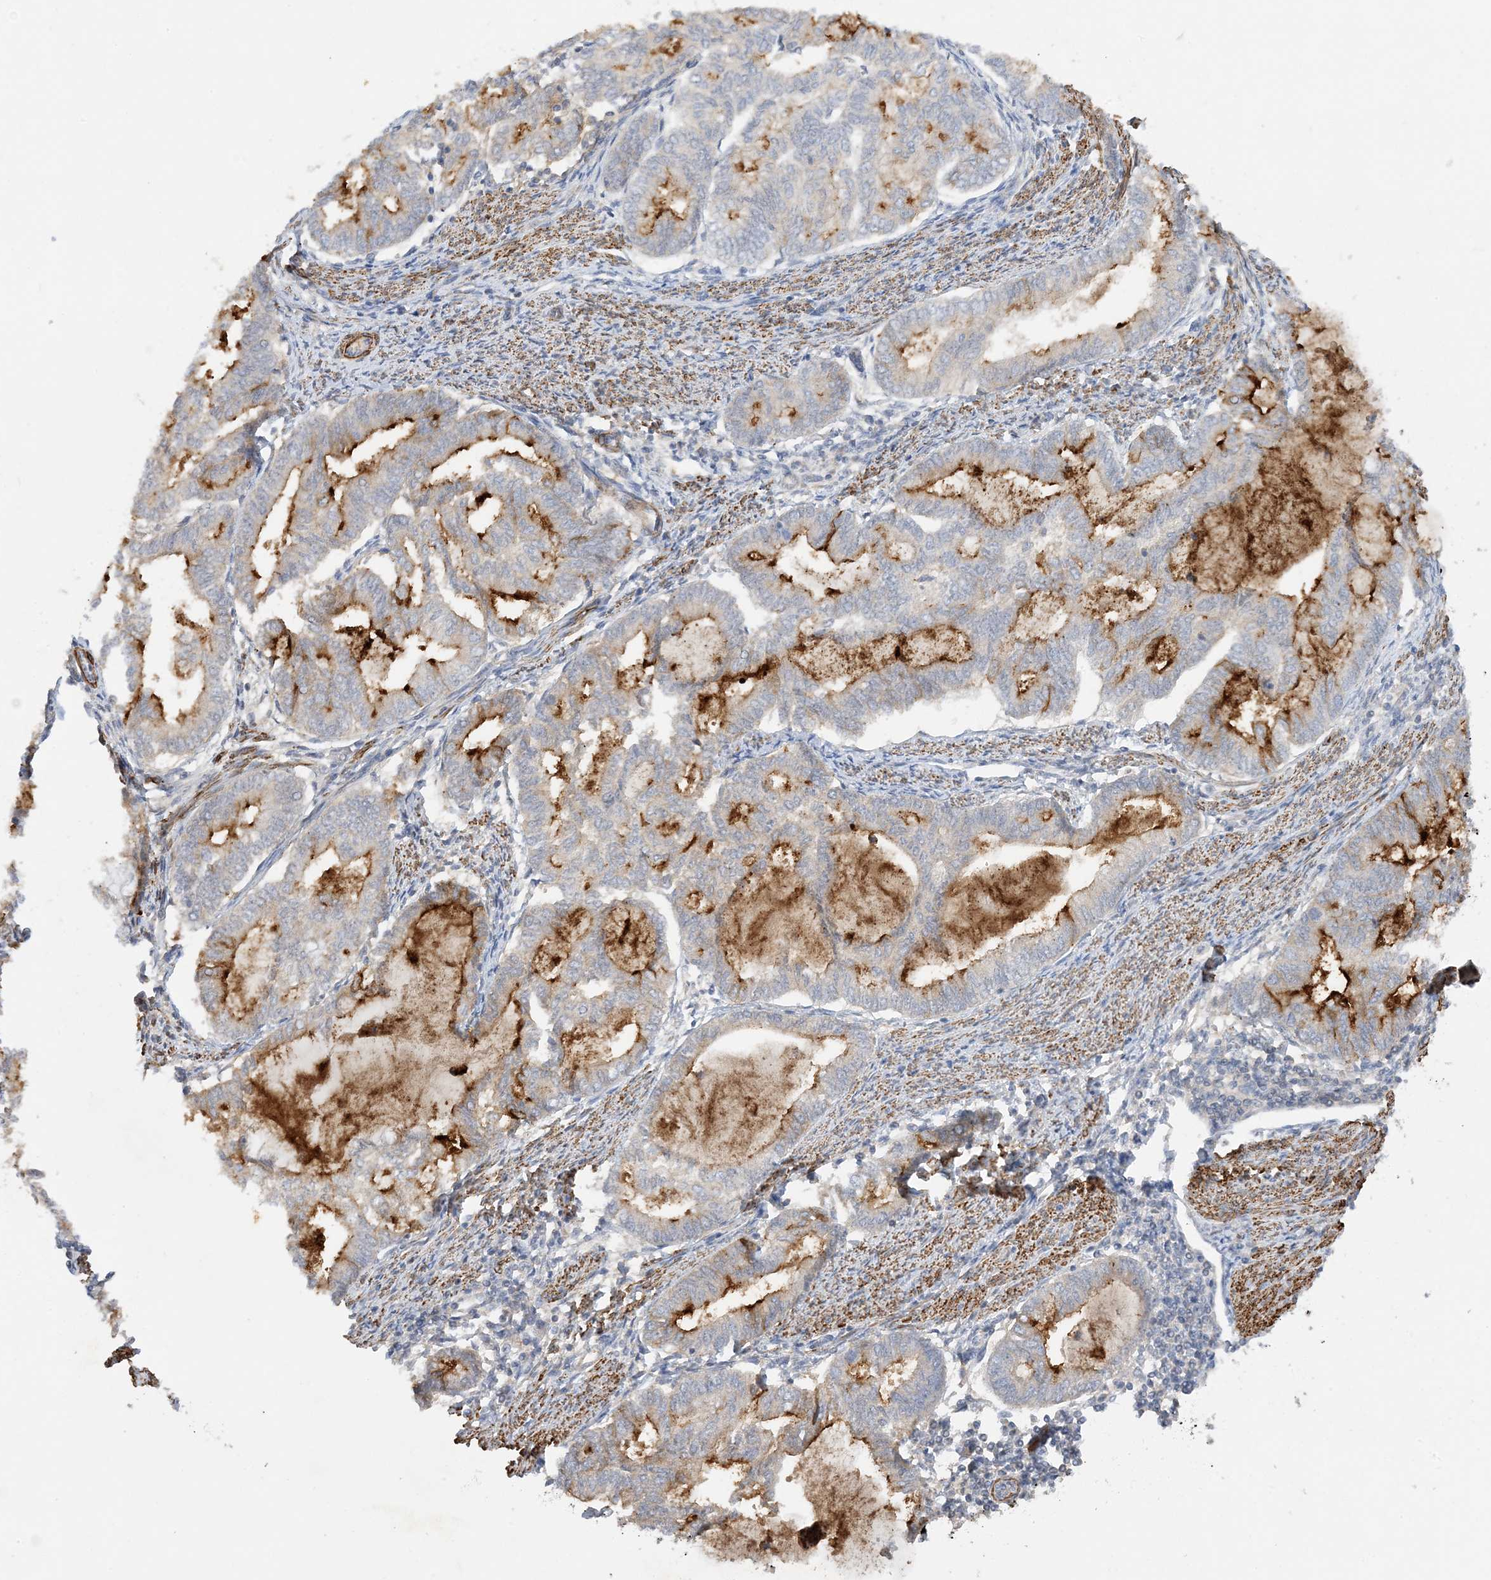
{"staining": {"intensity": "strong", "quantity": "25%-75%", "location": "cytoplasmic/membranous"}, "tissue": "endometrial cancer", "cell_type": "Tumor cells", "image_type": "cancer", "snomed": [{"axis": "morphology", "description": "Adenocarcinoma, NOS"}, {"axis": "topography", "description": "Endometrium"}], "caption": "Adenocarcinoma (endometrial) stained with immunohistochemistry (IHC) reveals strong cytoplasmic/membranous staining in about 25%-75% of tumor cells.", "gene": "KIFBP", "patient": {"sex": "female", "age": 79}}